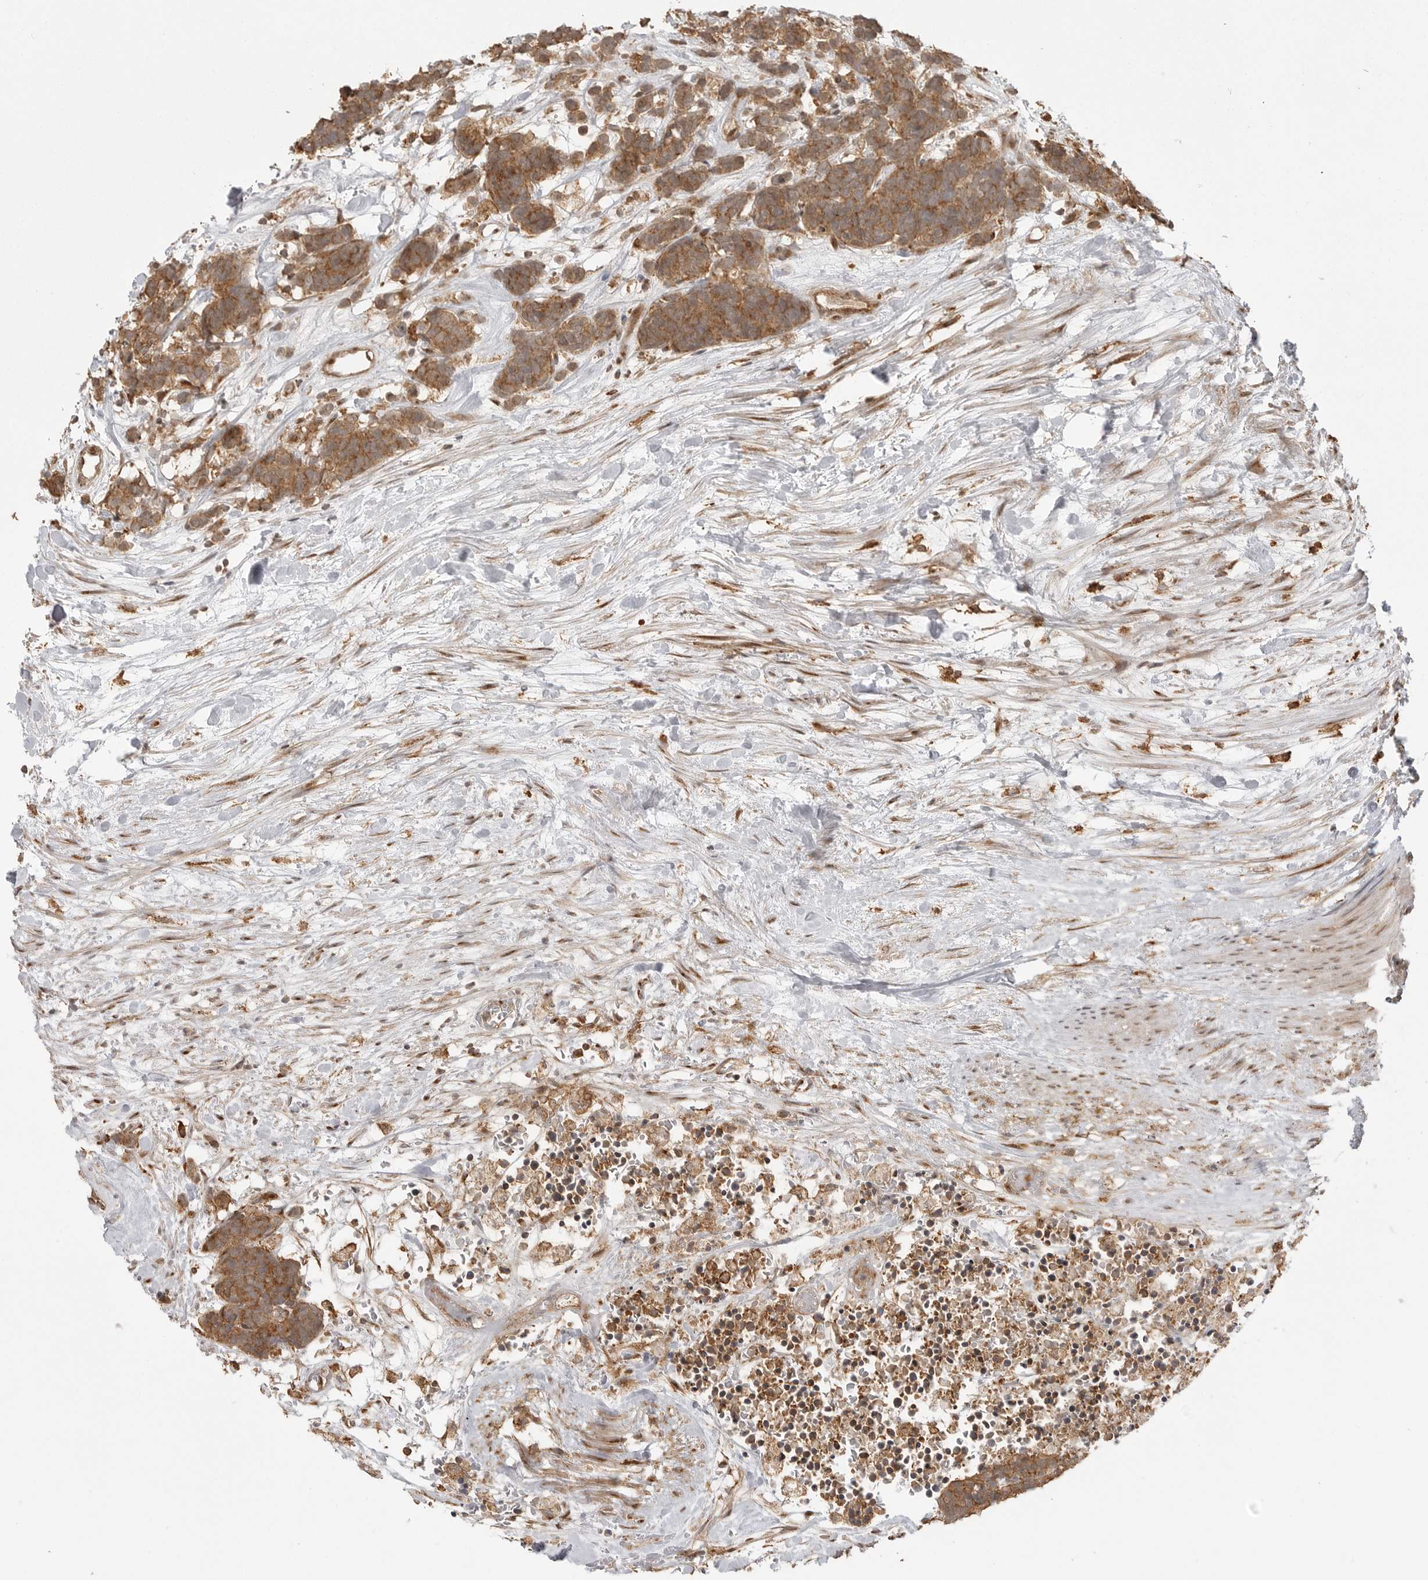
{"staining": {"intensity": "moderate", "quantity": ">75%", "location": "cytoplasmic/membranous"}, "tissue": "carcinoid", "cell_type": "Tumor cells", "image_type": "cancer", "snomed": [{"axis": "morphology", "description": "Carcinoma, NOS"}, {"axis": "morphology", "description": "Carcinoid, malignant, NOS"}, {"axis": "topography", "description": "Urinary bladder"}], "caption": "Protein staining reveals moderate cytoplasmic/membranous staining in about >75% of tumor cells in carcinoid. The staining was performed using DAB (3,3'-diaminobenzidine) to visualize the protein expression in brown, while the nuclei were stained in blue with hematoxylin (Magnification: 20x).", "gene": "FAT3", "patient": {"sex": "male", "age": 57}}